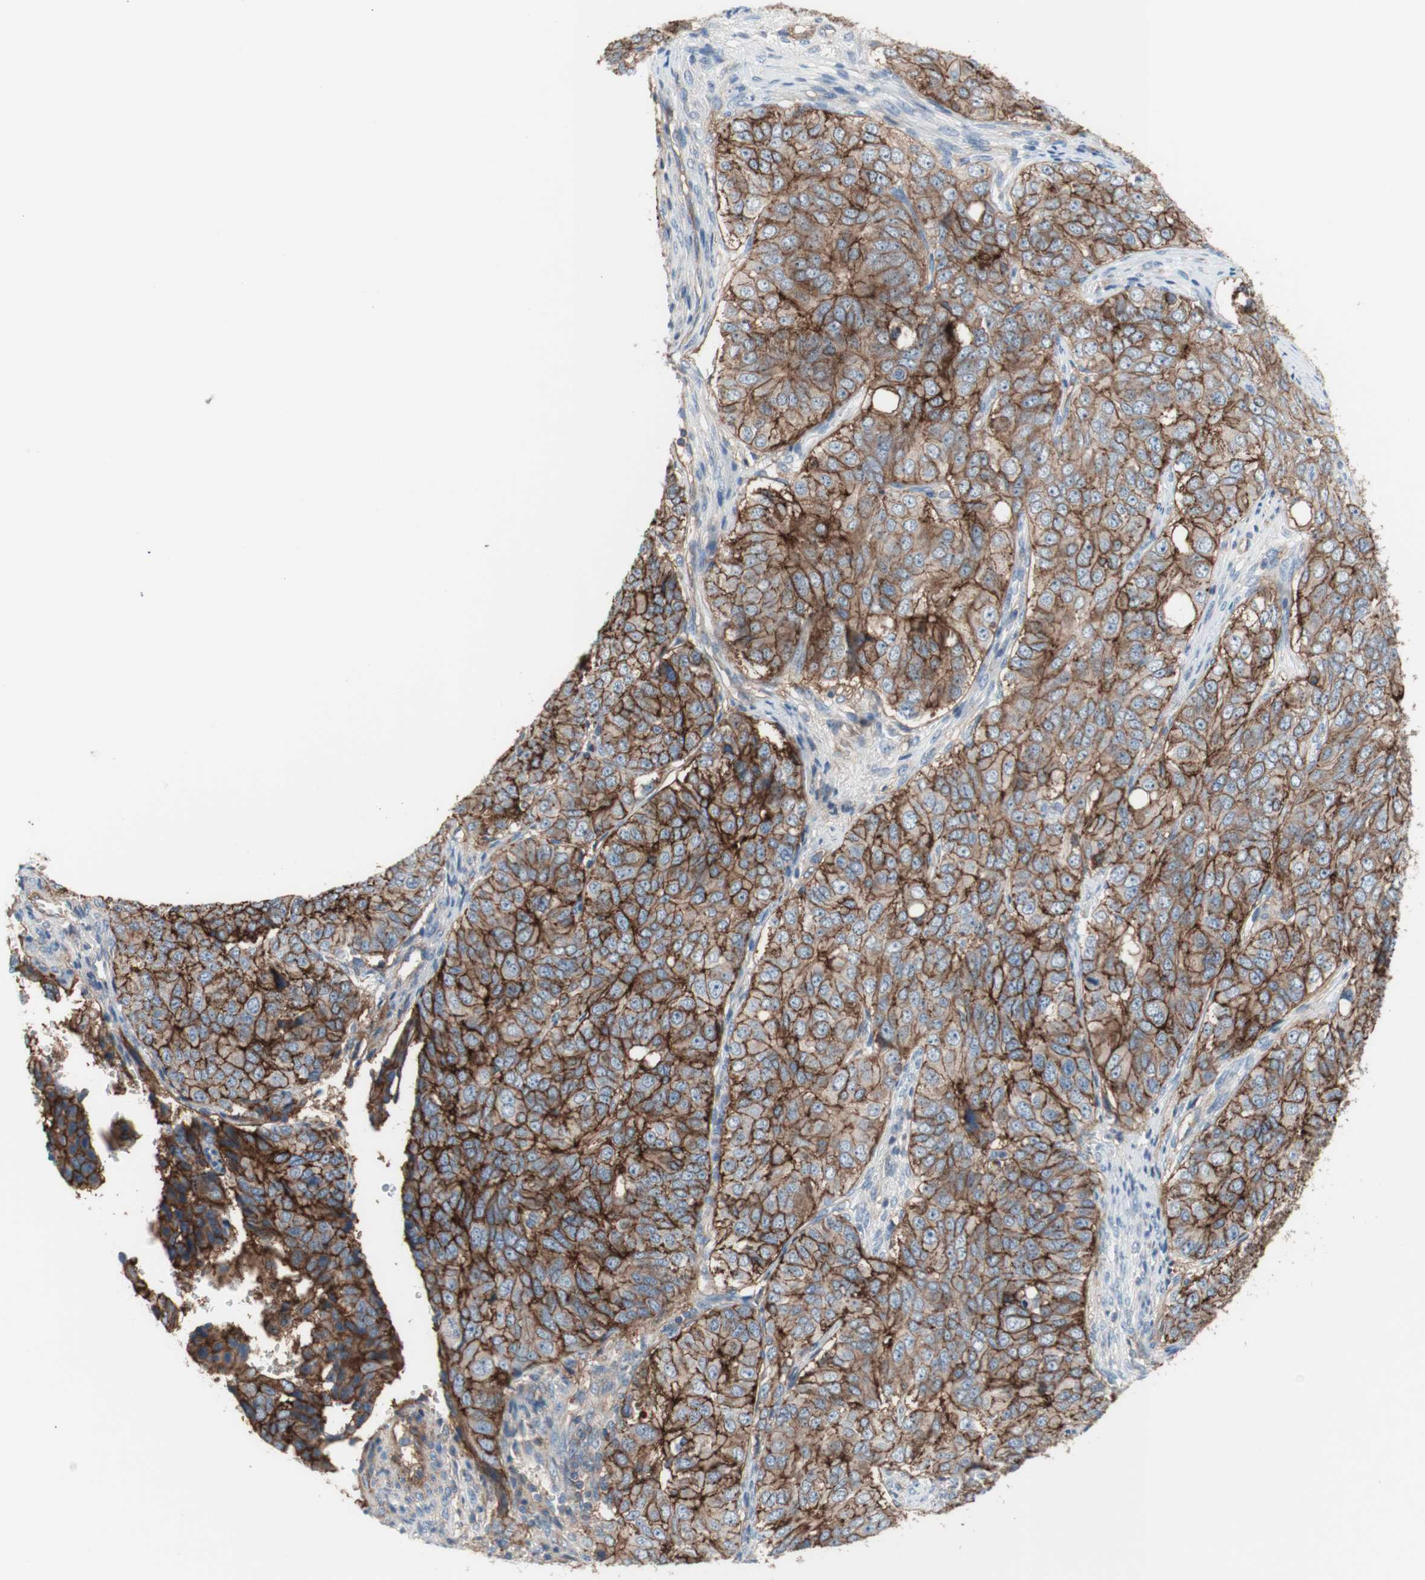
{"staining": {"intensity": "moderate", "quantity": ">75%", "location": "cytoplasmic/membranous"}, "tissue": "ovarian cancer", "cell_type": "Tumor cells", "image_type": "cancer", "snomed": [{"axis": "morphology", "description": "Carcinoma, endometroid"}, {"axis": "topography", "description": "Ovary"}], "caption": "Protein staining exhibits moderate cytoplasmic/membranous expression in approximately >75% of tumor cells in ovarian endometroid carcinoma.", "gene": "CD46", "patient": {"sex": "female", "age": 51}}